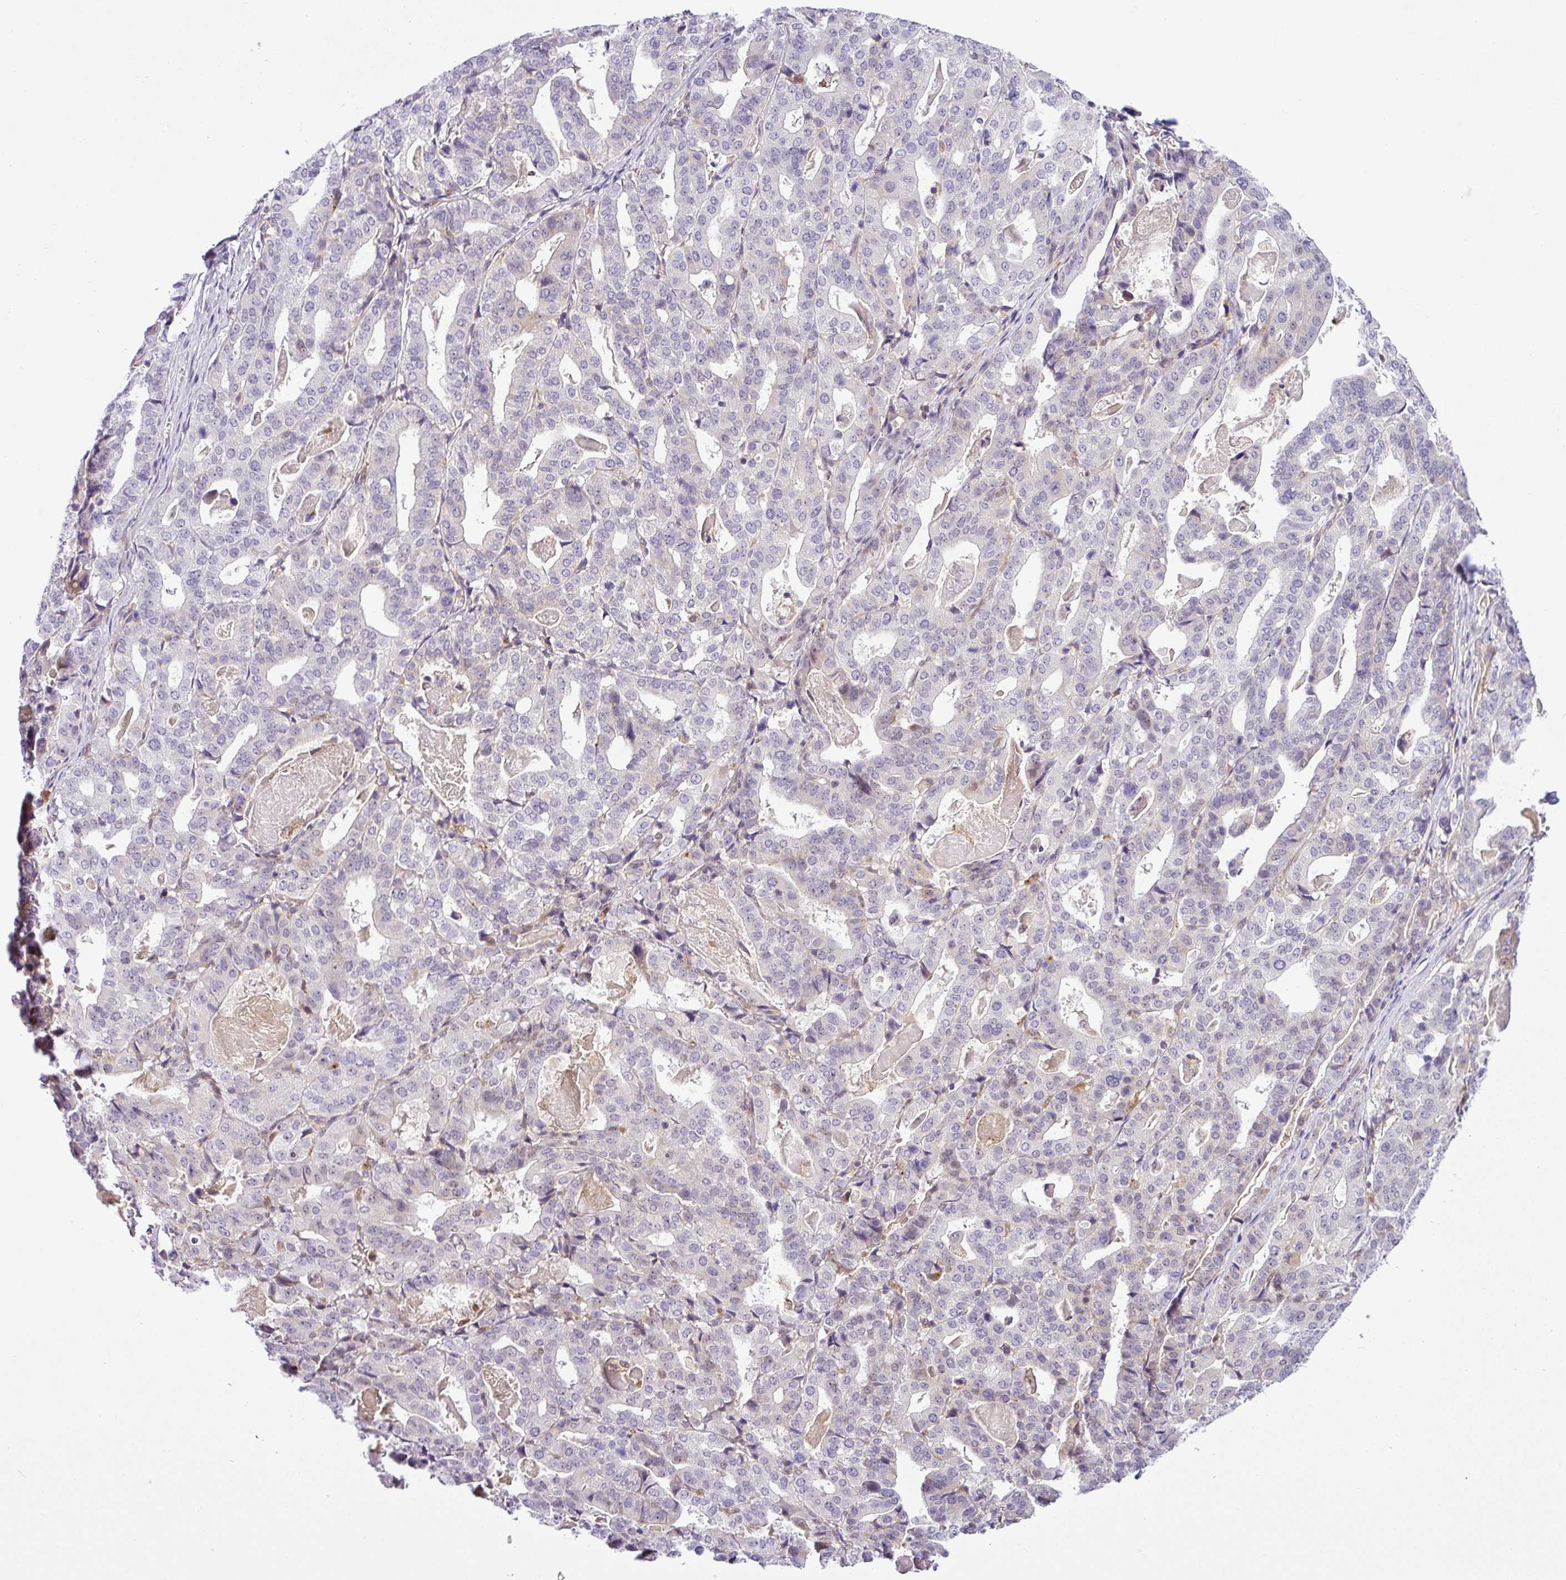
{"staining": {"intensity": "negative", "quantity": "none", "location": "none"}, "tissue": "stomach cancer", "cell_type": "Tumor cells", "image_type": "cancer", "snomed": [{"axis": "morphology", "description": "Adenocarcinoma, NOS"}, {"axis": "topography", "description": "Stomach"}], "caption": "High power microscopy image of an immunohistochemistry (IHC) histopathology image of adenocarcinoma (stomach), revealing no significant expression in tumor cells.", "gene": "NDUFB2", "patient": {"sex": "male", "age": 48}}